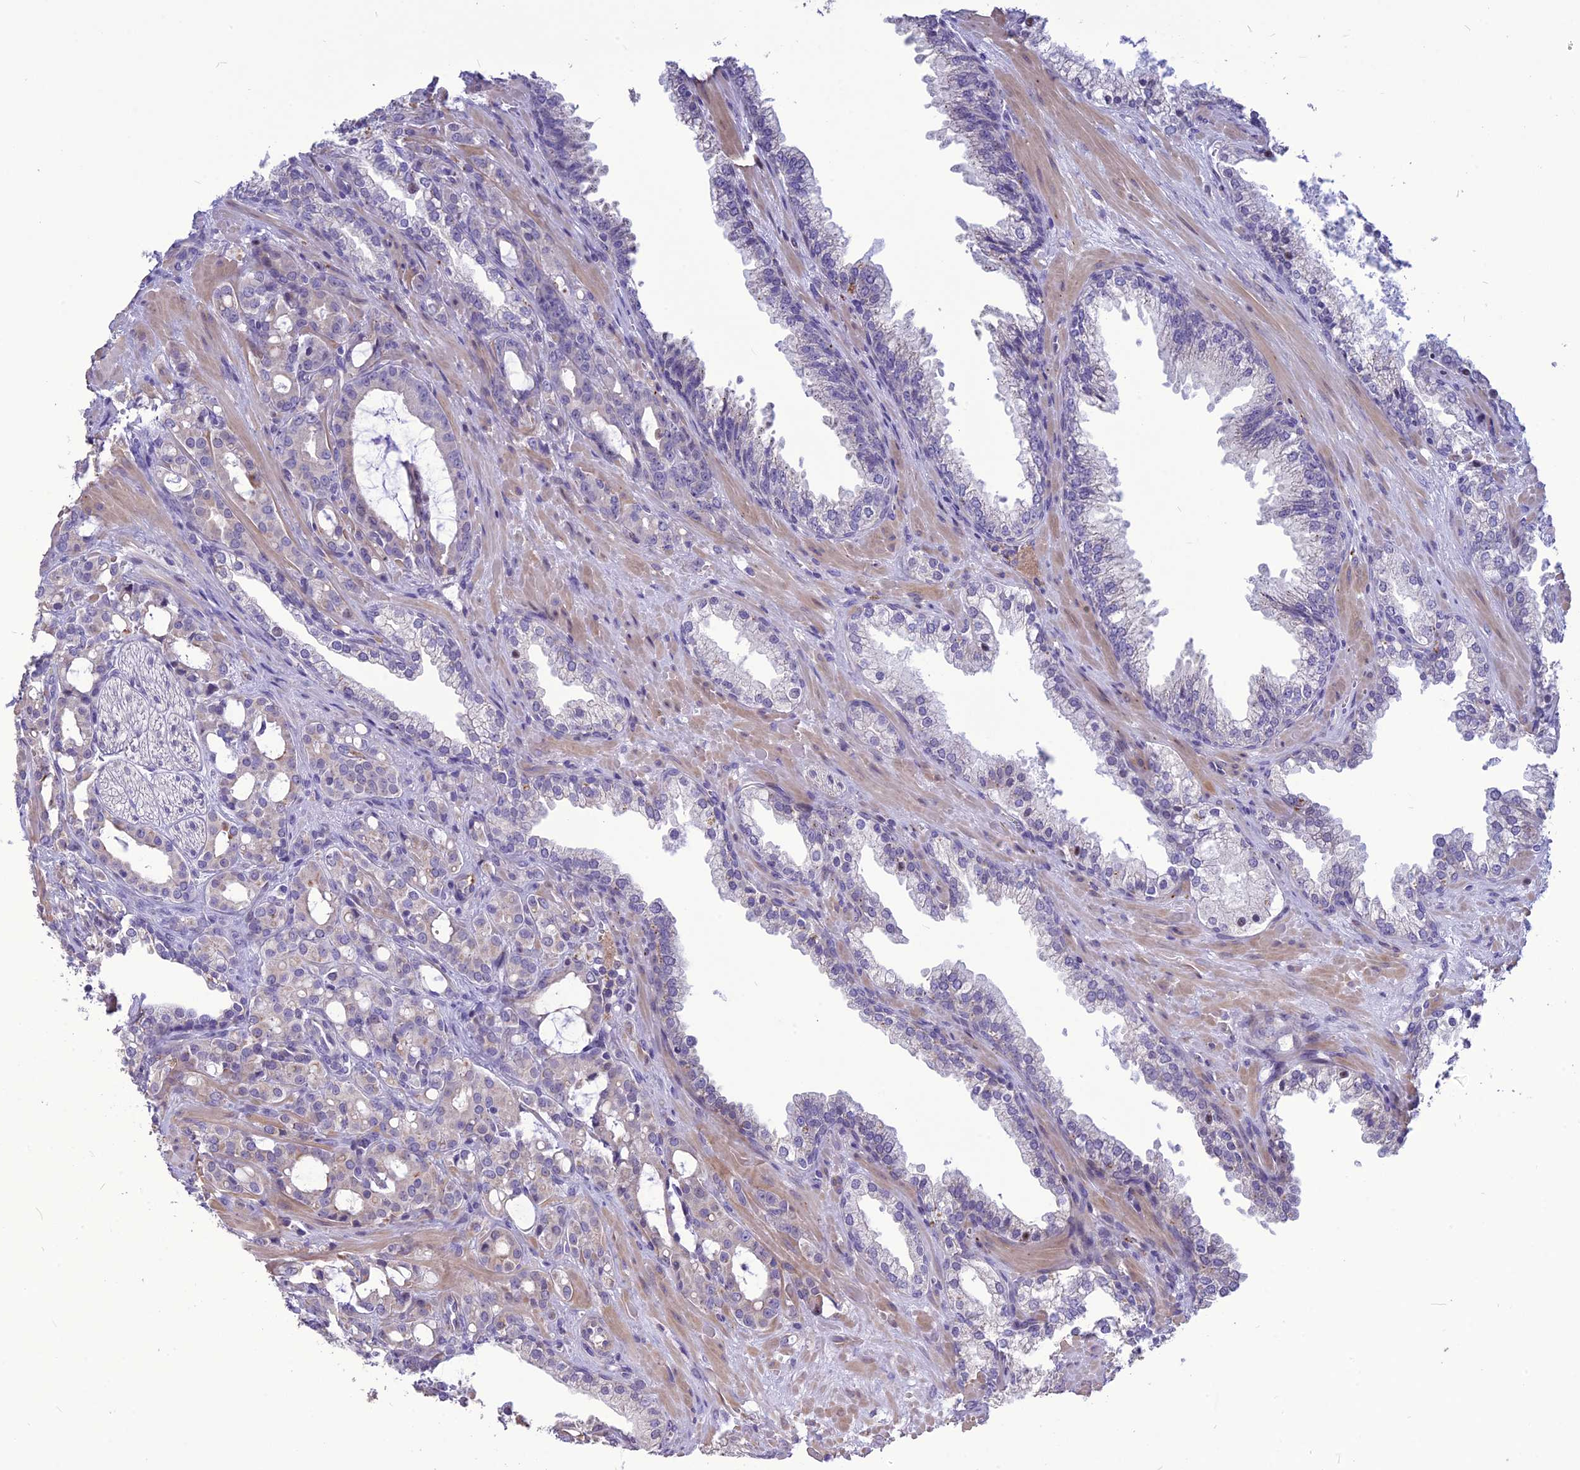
{"staining": {"intensity": "weak", "quantity": "<25%", "location": "cytoplasmic/membranous"}, "tissue": "prostate cancer", "cell_type": "Tumor cells", "image_type": "cancer", "snomed": [{"axis": "morphology", "description": "Adenocarcinoma, High grade"}, {"axis": "topography", "description": "Prostate"}], "caption": "This histopathology image is of adenocarcinoma (high-grade) (prostate) stained with IHC to label a protein in brown with the nuclei are counter-stained blue. There is no expression in tumor cells. (DAB (3,3'-diaminobenzidine) immunohistochemistry (IHC), high magnification).", "gene": "SPG21", "patient": {"sex": "male", "age": 72}}